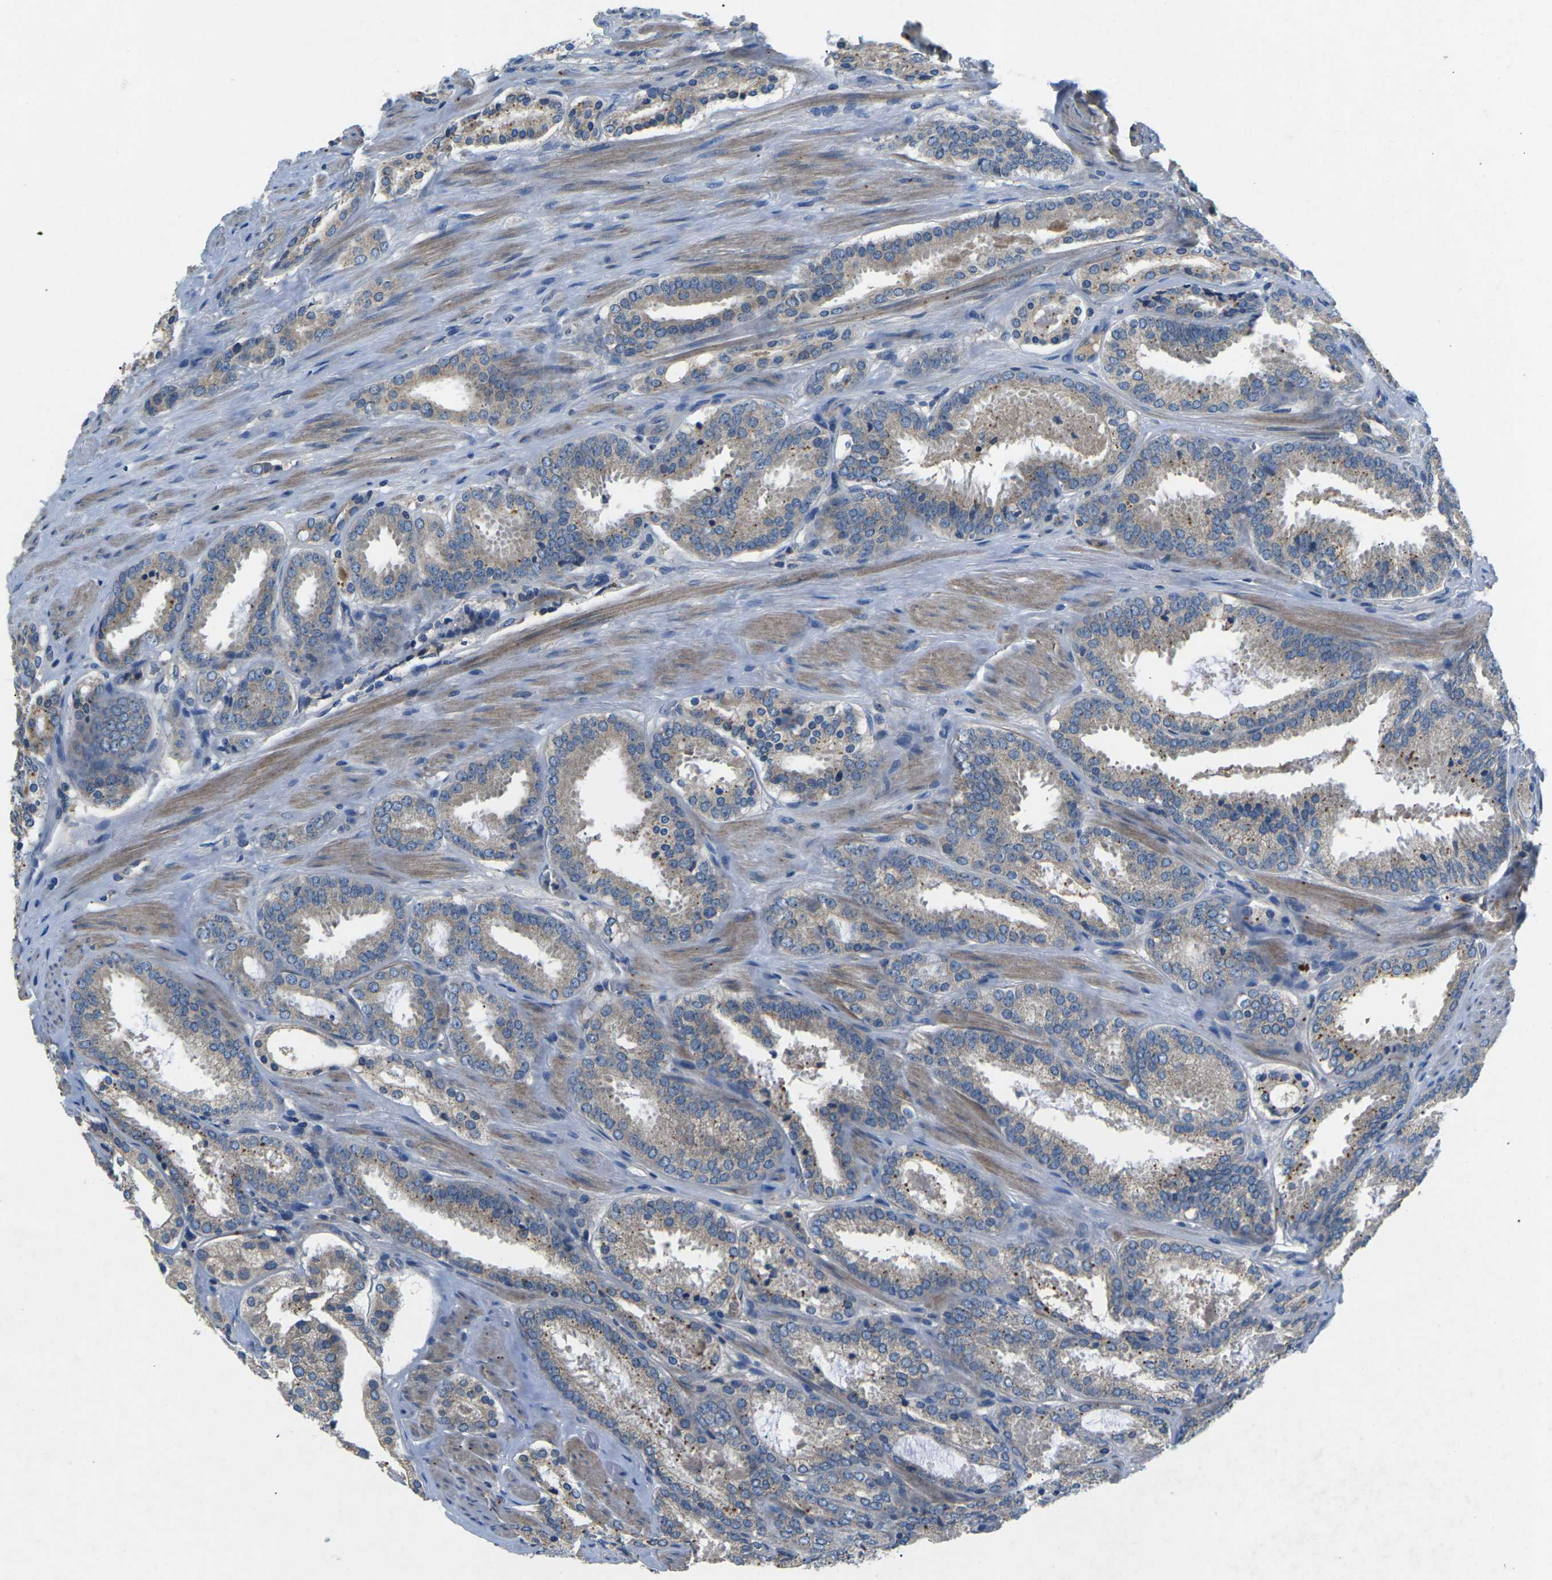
{"staining": {"intensity": "weak", "quantity": "25%-75%", "location": "cytoplasmic/membranous"}, "tissue": "prostate cancer", "cell_type": "Tumor cells", "image_type": "cancer", "snomed": [{"axis": "morphology", "description": "Adenocarcinoma, Low grade"}, {"axis": "topography", "description": "Prostate"}], "caption": "A brown stain shows weak cytoplasmic/membranous positivity of a protein in human prostate low-grade adenocarcinoma tumor cells.", "gene": "PDCD6IP", "patient": {"sex": "male", "age": 69}}